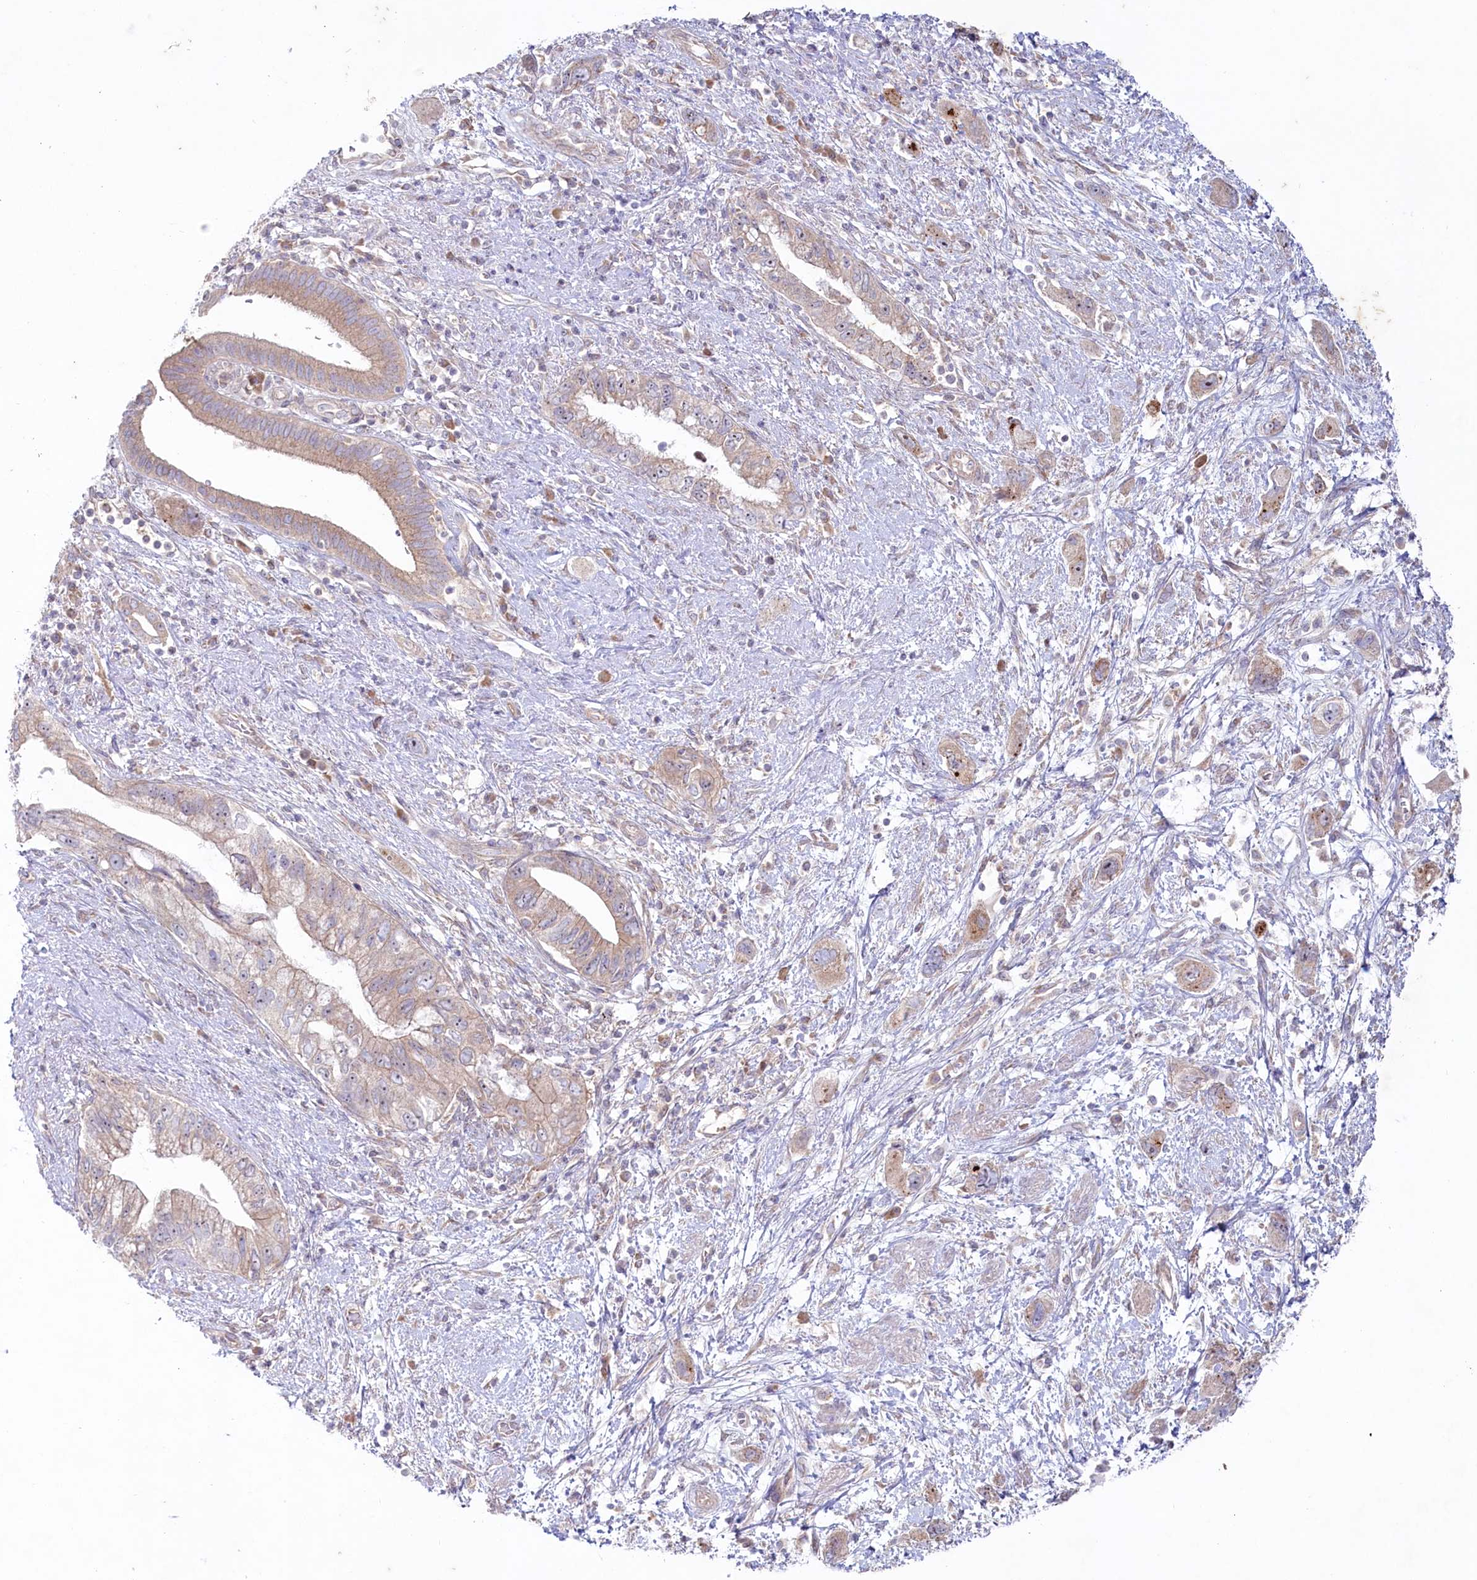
{"staining": {"intensity": "weak", "quantity": "25%-75%", "location": "cytoplasmic/membranous"}, "tissue": "pancreatic cancer", "cell_type": "Tumor cells", "image_type": "cancer", "snomed": [{"axis": "morphology", "description": "Adenocarcinoma, NOS"}, {"axis": "topography", "description": "Pancreas"}], "caption": "High-power microscopy captured an immunohistochemistry (IHC) image of adenocarcinoma (pancreatic), revealing weak cytoplasmic/membranous positivity in approximately 25%-75% of tumor cells. The staining was performed using DAB to visualize the protein expression in brown, while the nuclei were stained in blue with hematoxylin (Magnification: 20x).", "gene": "TNIP1", "patient": {"sex": "female", "age": 73}}